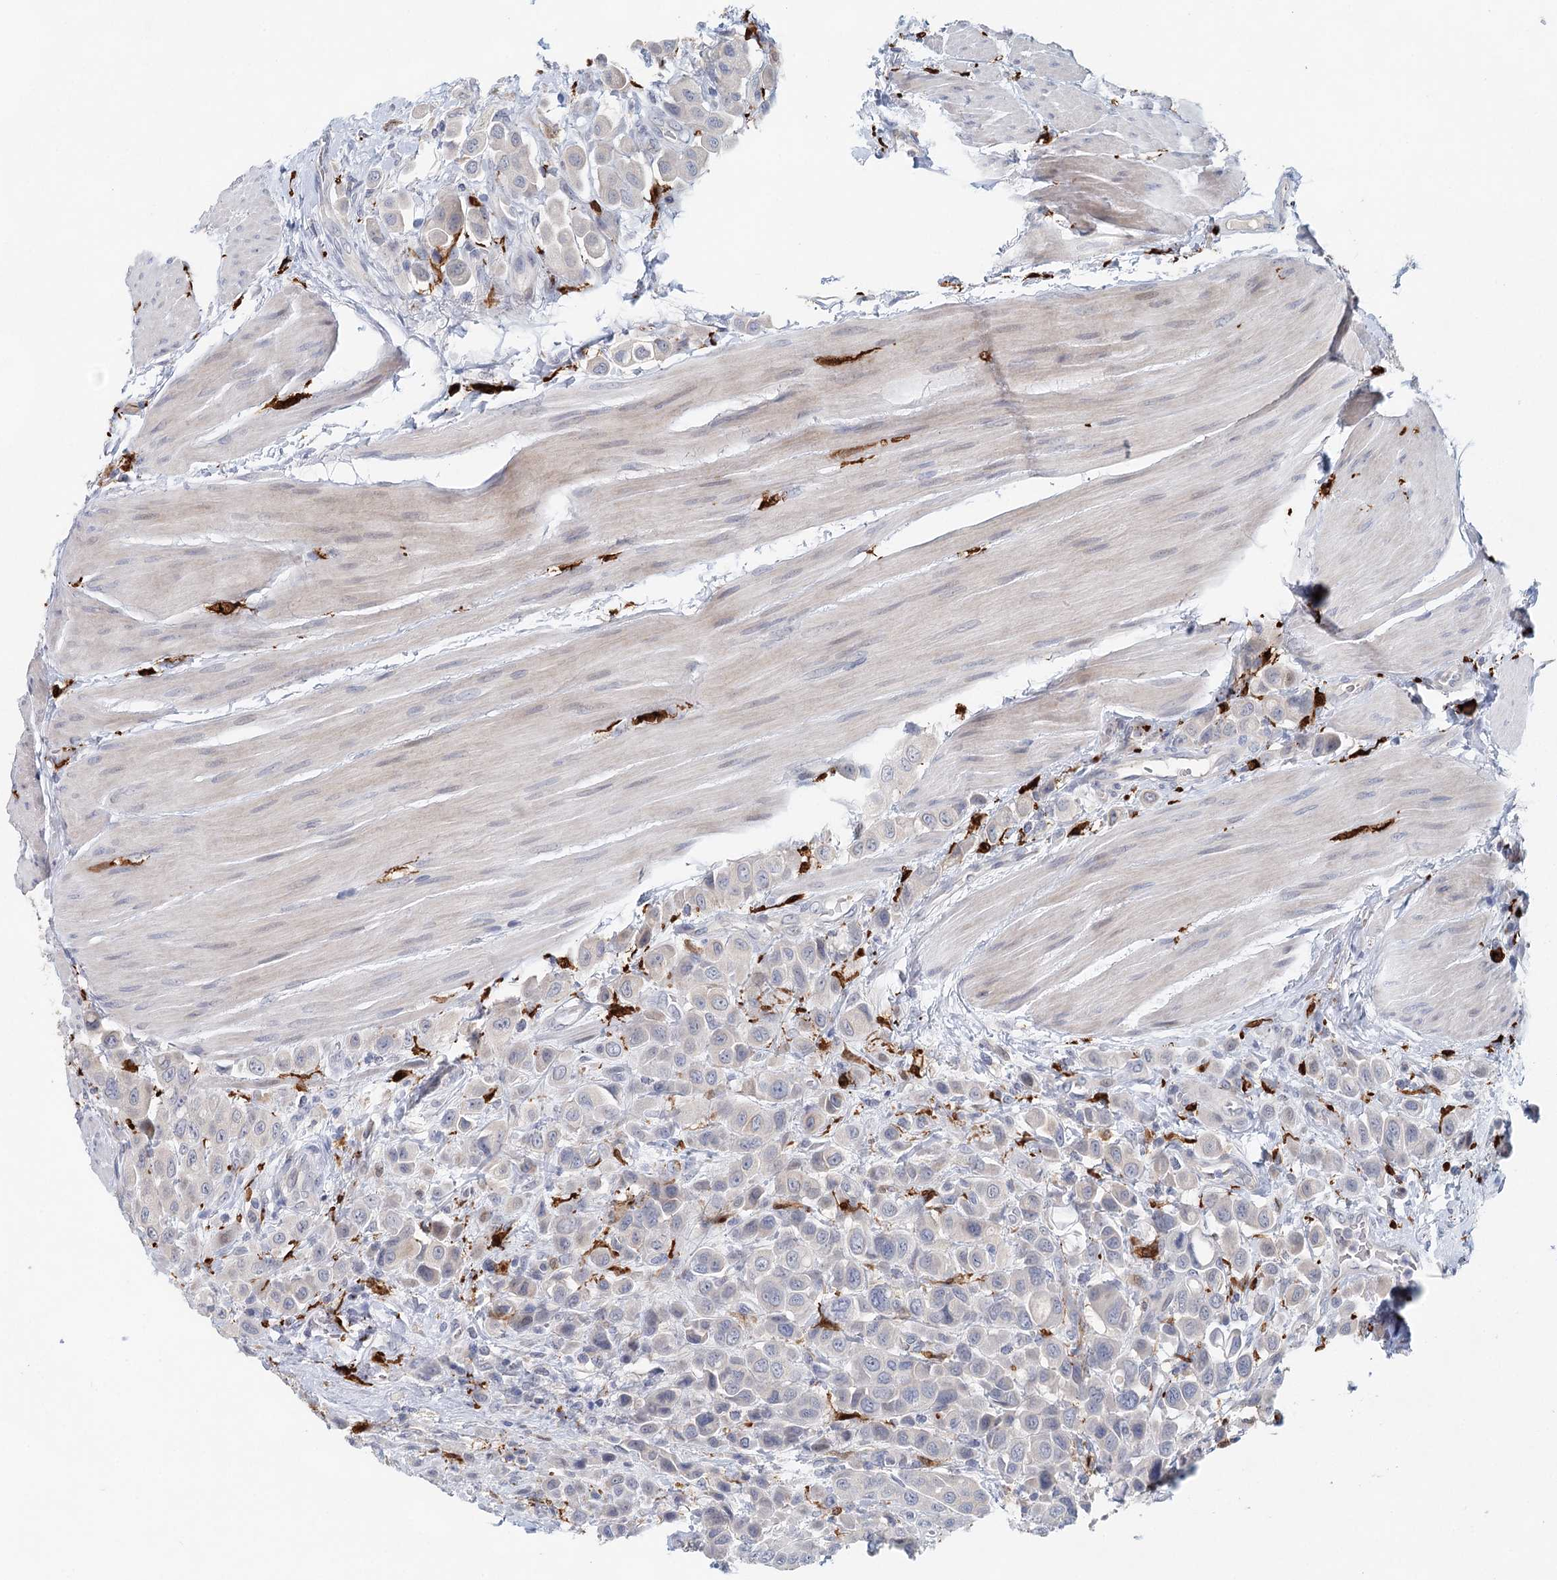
{"staining": {"intensity": "negative", "quantity": "none", "location": "none"}, "tissue": "urothelial cancer", "cell_type": "Tumor cells", "image_type": "cancer", "snomed": [{"axis": "morphology", "description": "Urothelial carcinoma, High grade"}, {"axis": "topography", "description": "Urinary bladder"}], "caption": "Micrograph shows no significant protein positivity in tumor cells of urothelial carcinoma (high-grade). (Immunohistochemistry (ihc), brightfield microscopy, high magnification).", "gene": "SLC19A3", "patient": {"sex": "male", "age": 50}}